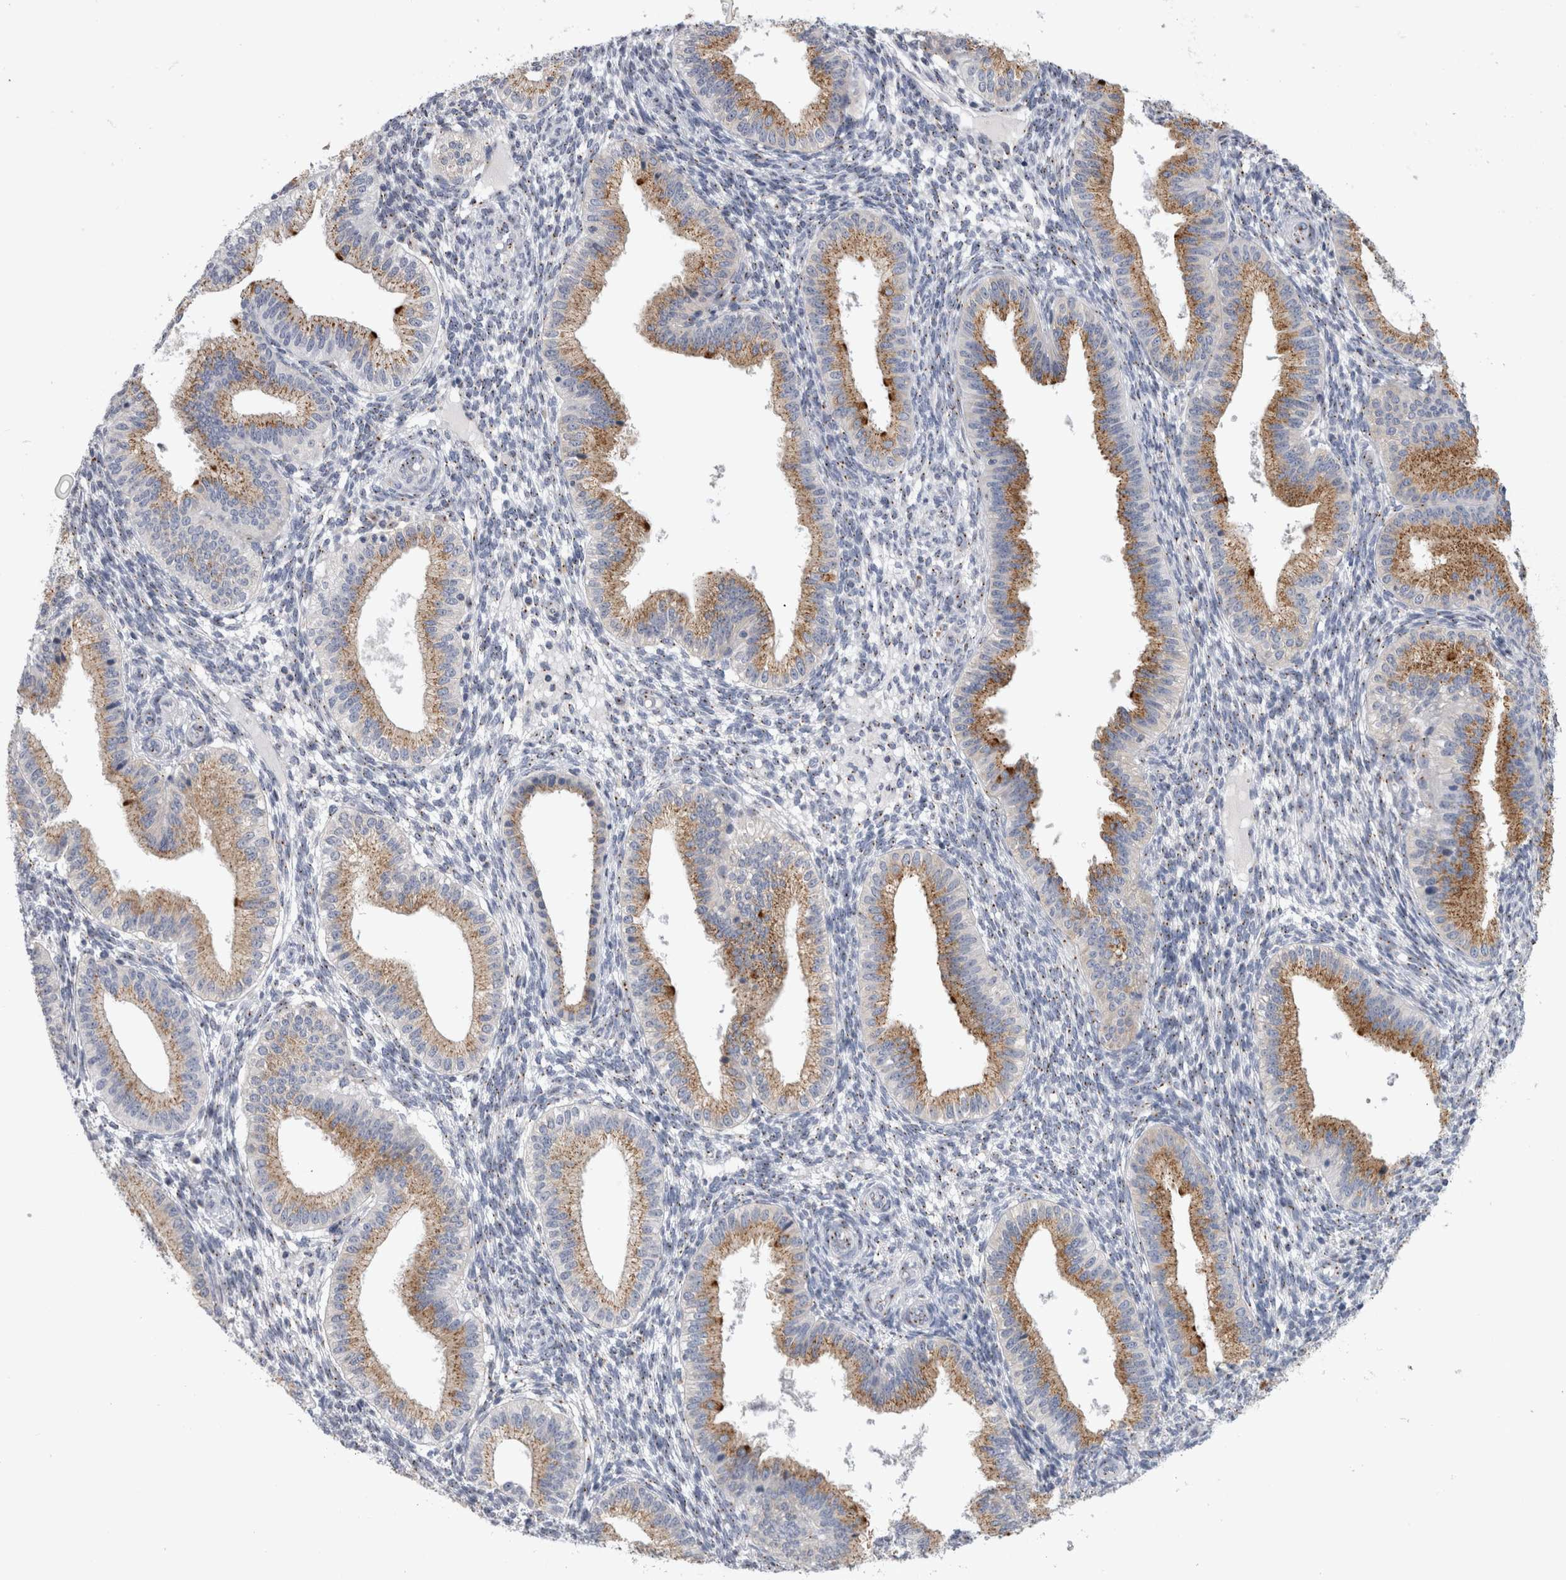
{"staining": {"intensity": "weak", "quantity": "25%-75%", "location": "cytoplasmic/membranous"}, "tissue": "endometrium", "cell_type": "Cells in endometrial stroma", "image_type": "normal", "snomed": [{"axis": "morphology", "description": "Normal tissue, NOS"}, {"axis": "topography", "description": "Endometrium"}], "caption": "Protein staining of normal endometrium shows weak cytoplasmic/membranous staining in about 25%-75% of cells in endometrial stroma.", "gene": "AKAP9", "patient": {"sex": "female", "age": 39}}